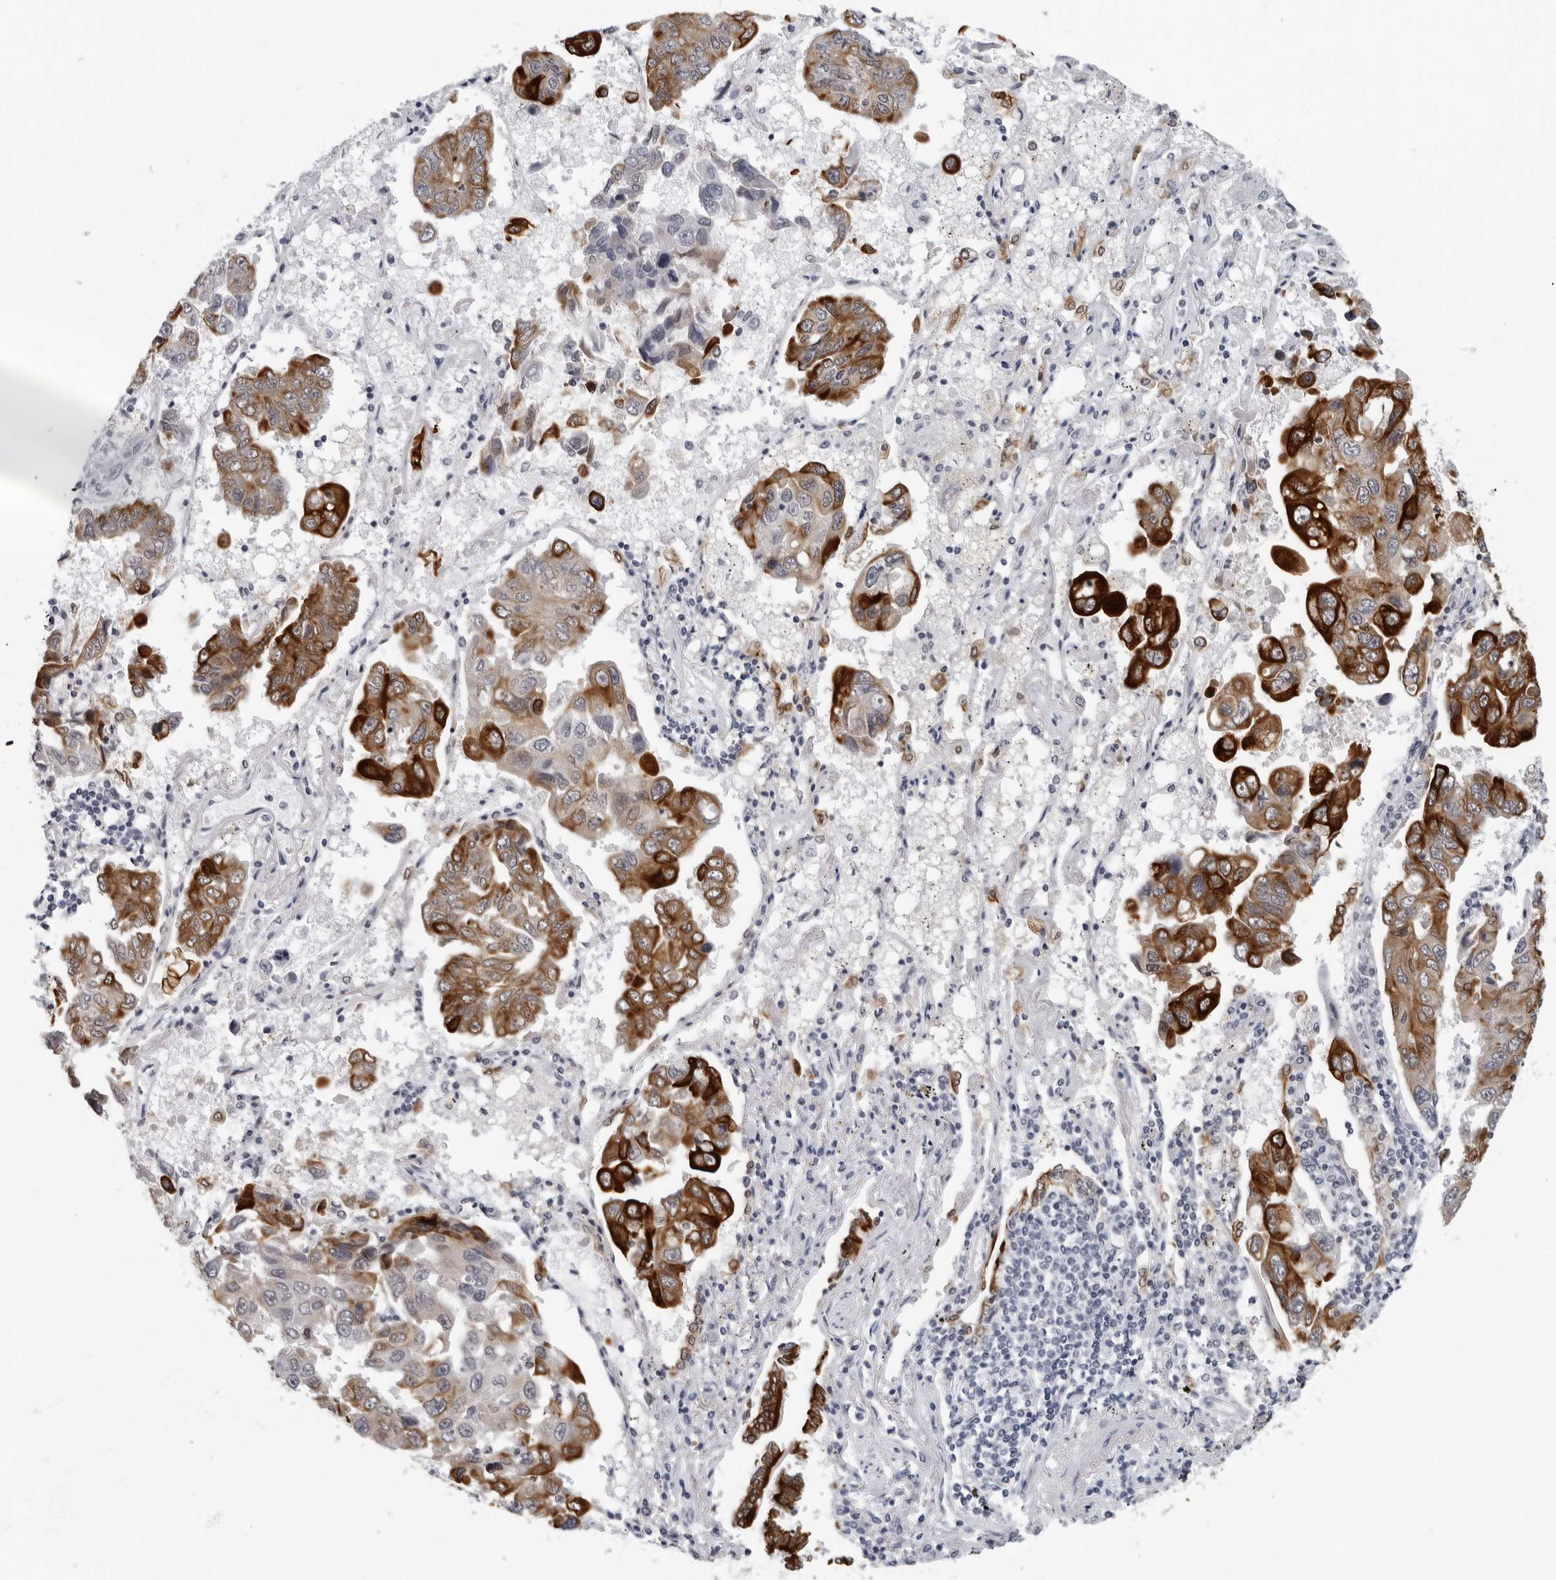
{"staining": {"intensity": "strong", "quantity": ">75%", "location": "cytoplasmic/membranous"}, "tissue": "lung cancer", "cell_type": "Tumor cells", "image_type": "cancer", "snomed": [{"axis": "morphology", "description": "Adenocarcinoma, NOS"}, {"axis": "topography", "description": "Lung"}], "caption": "Human lung cancer stained with a brown dye displays strong cytoplasmic/membranous positive positivity in about >75% of tumor cells.", "gene": "CCDC28B", "patient": {"sex": "male", "age": 64}}